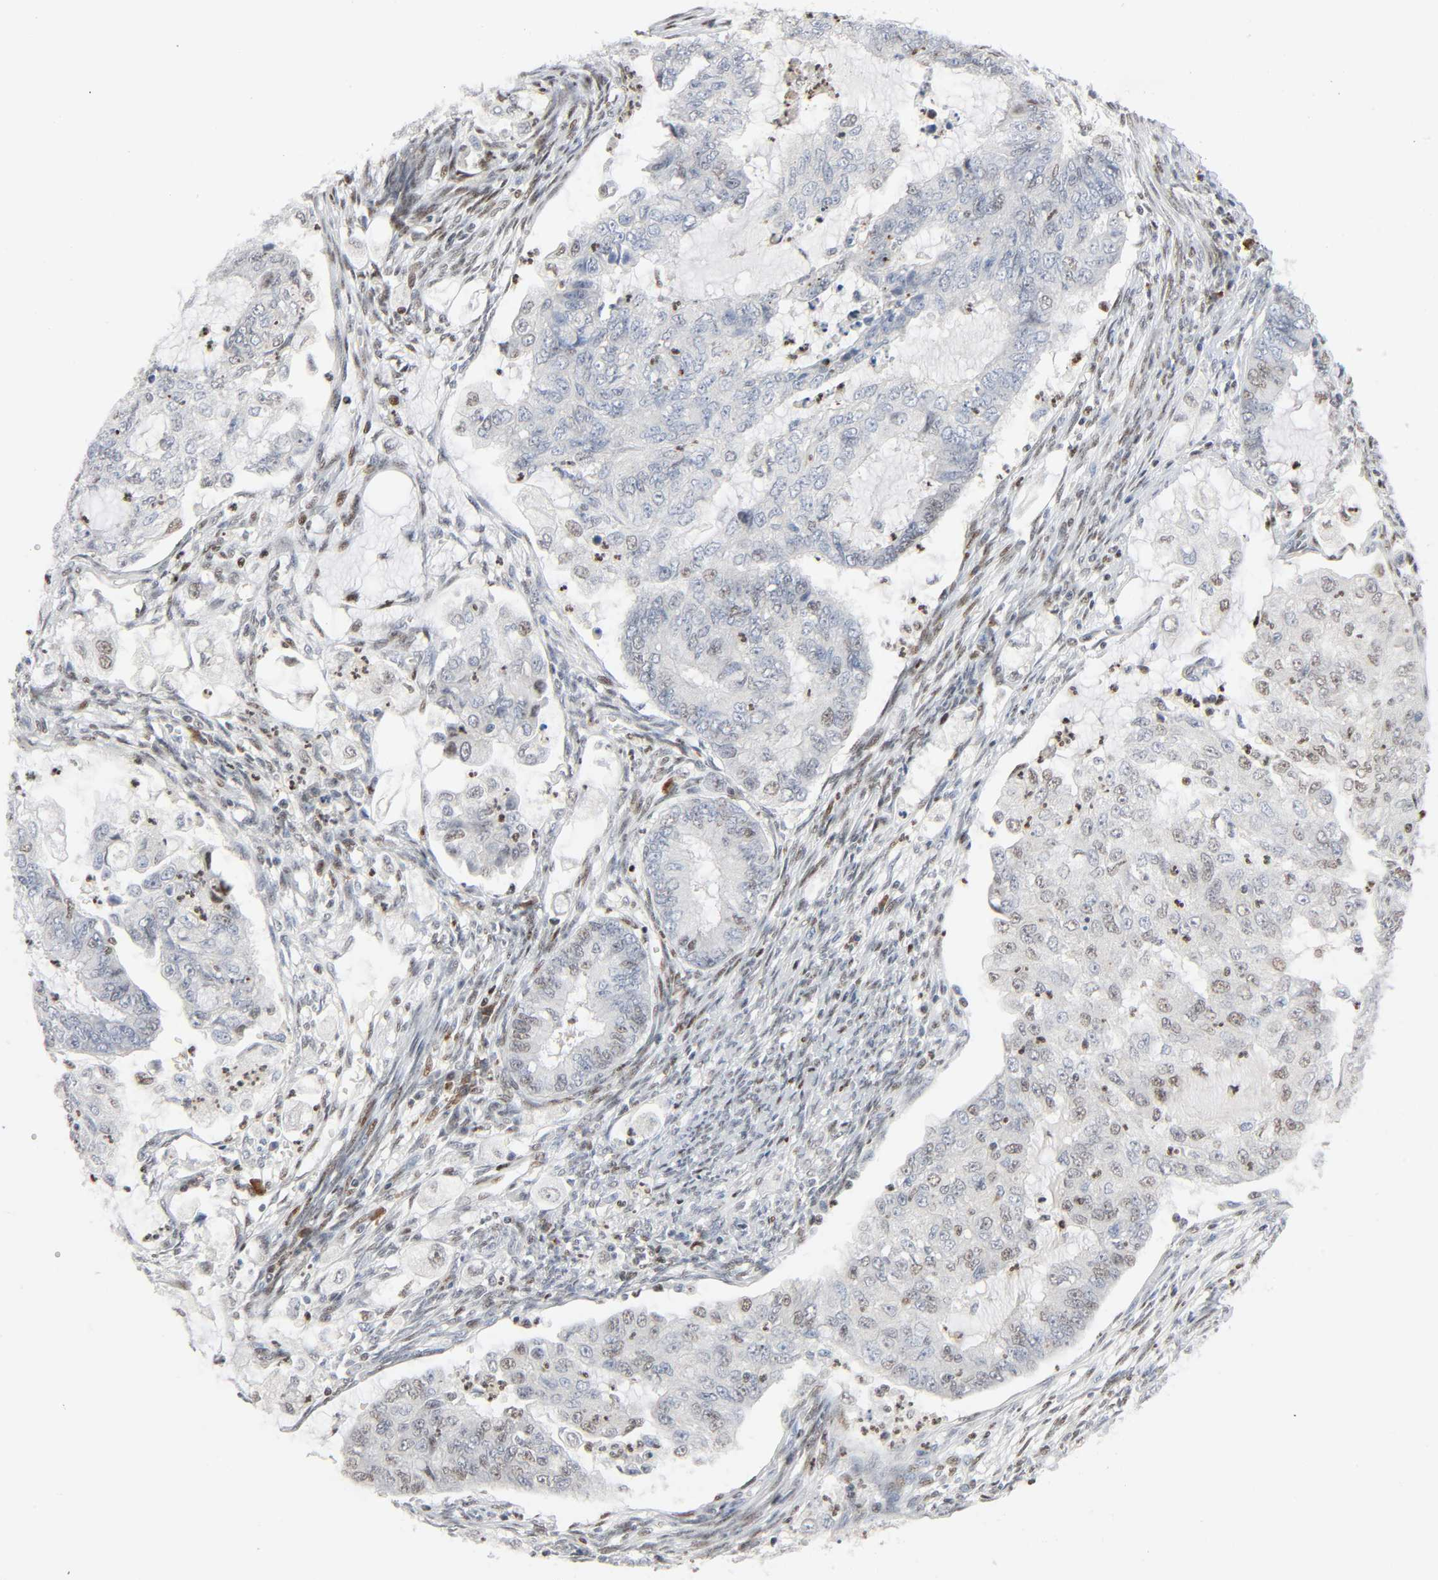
{"staining": {"intensity": "weak", "quantity": "25%-75%", "location": "nuclear"}, "tissue": "endometrial cancer", "cell_type": "Tumor cells", "image_type": "cancer", "snomed": [{"axis": "morphology", "description": "Adenocarcinoma, NOS"}, {"axis": "topography", "description": "Endometrium"}], "caption": "An immunohistochemistry (IHC) image of tumor tissue is shown. Protein staining in brown labels weak nuclear positivity in endometrial cancer within tumor cells.", "gene": "CREBBP", "patient": {"sex": "female", "age": 53}}